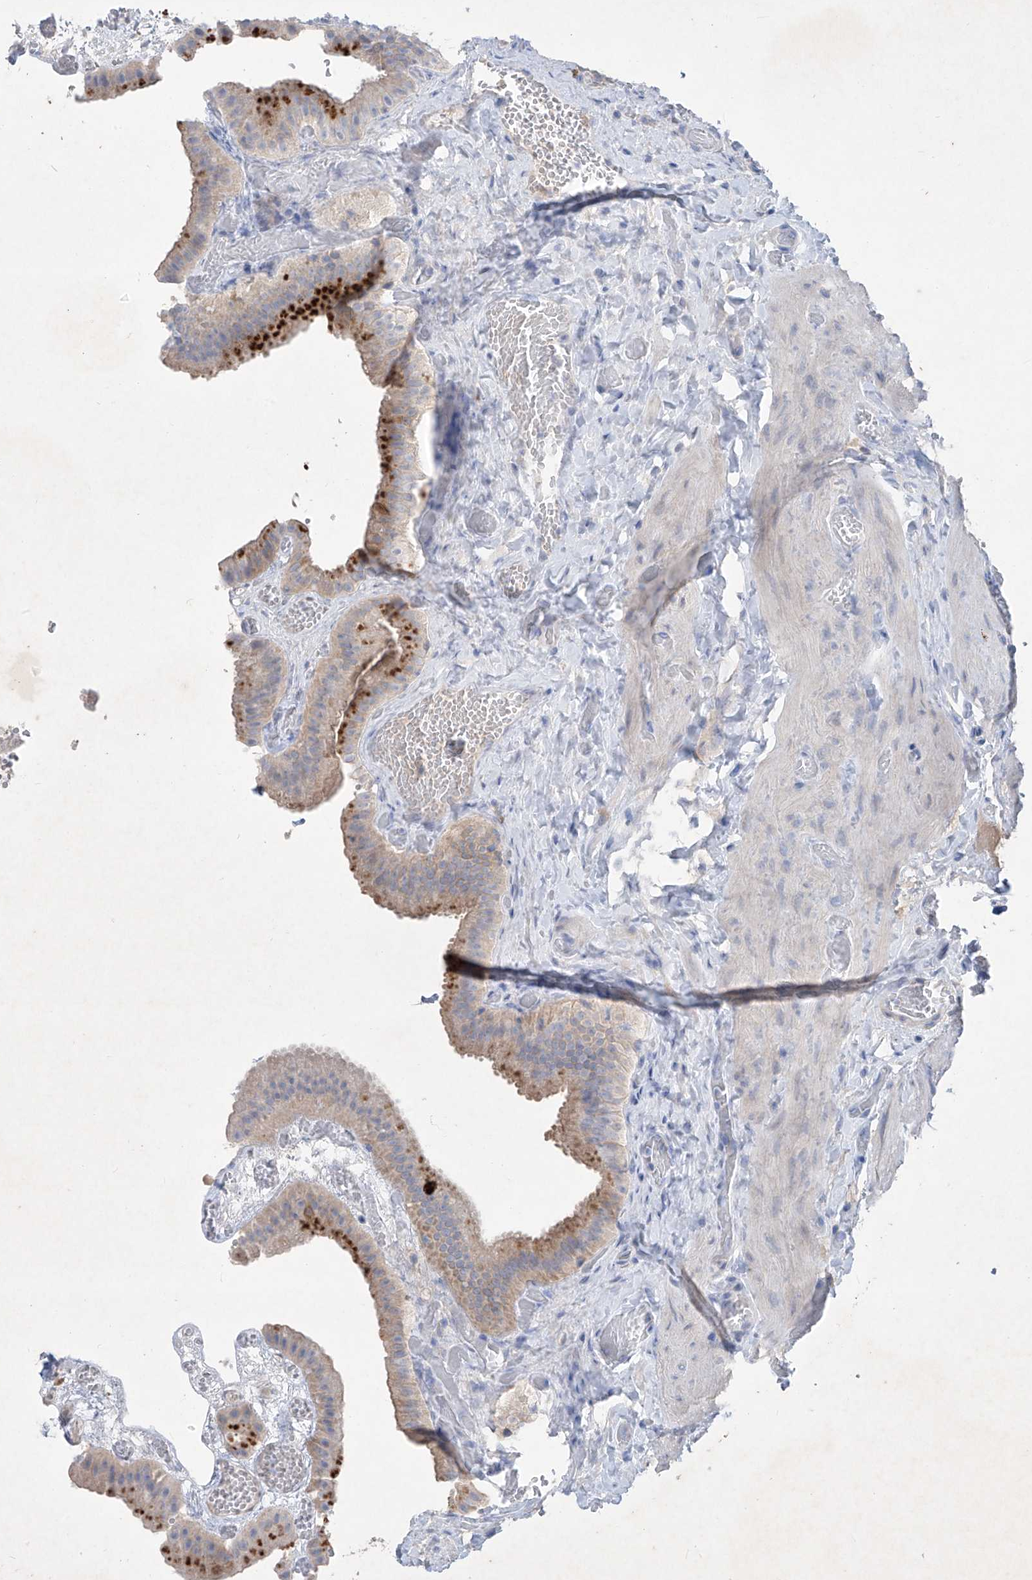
{"staining": {"intensity": "strong", "quantity": "<25%", "location": "cytoplasmic/membranous"}, "tissue": "gallbladder", "cell_type": "Glandular cells", "image_type": "normal", "snomed": [{"axis": "morphology", "description": "Normal tissue, NOS"}, {"axis": "topography", "description": "Gallbladder"}], "caption": "Glandular cells display strong cytoplasmic/membranous expression in about <25% of cells in normal gallbladder.", "gene": "ASNS", "patient": {"sex": "female", "age": 64}}